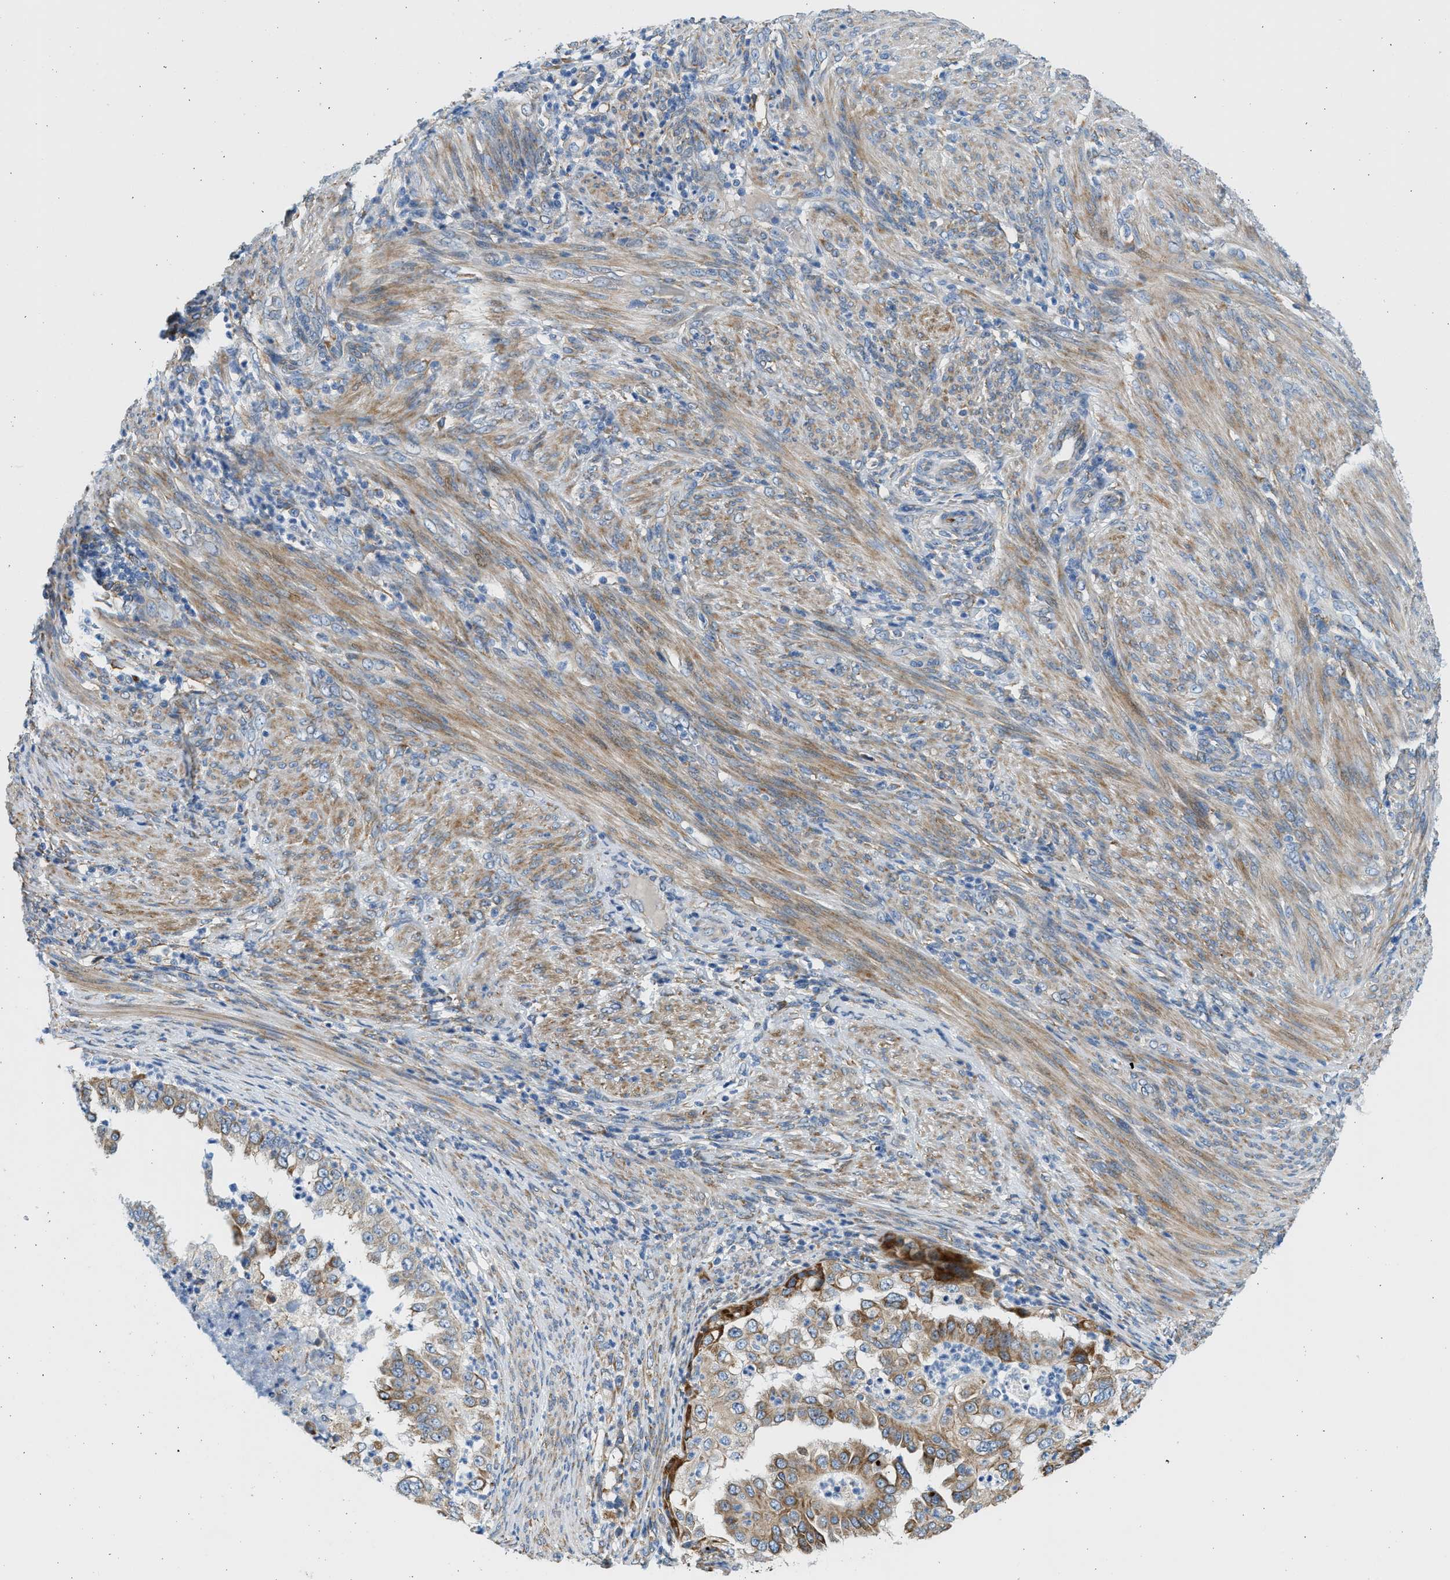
{"staining": {"intensity": "moderate", "quantity": "25%-75%", "location": "cytoplasmic/membranous"}, "tissue": "endometrial cancer", "cell_type": "Tumor cells", "image_type": "cancer", "snomed": [{"axis": "morphology", "description": "Adenocarcinoma, NOS"}, {"axis": "topography", "description": "Endometrium"}], "caption": "Moderate cytoplasmic/membranous staining is appreciated in approximately 25%-75% of tumor cells in endometrial cancer.", "gene": "CNTN6", "patient": {"sex": "female", "age": 85}}